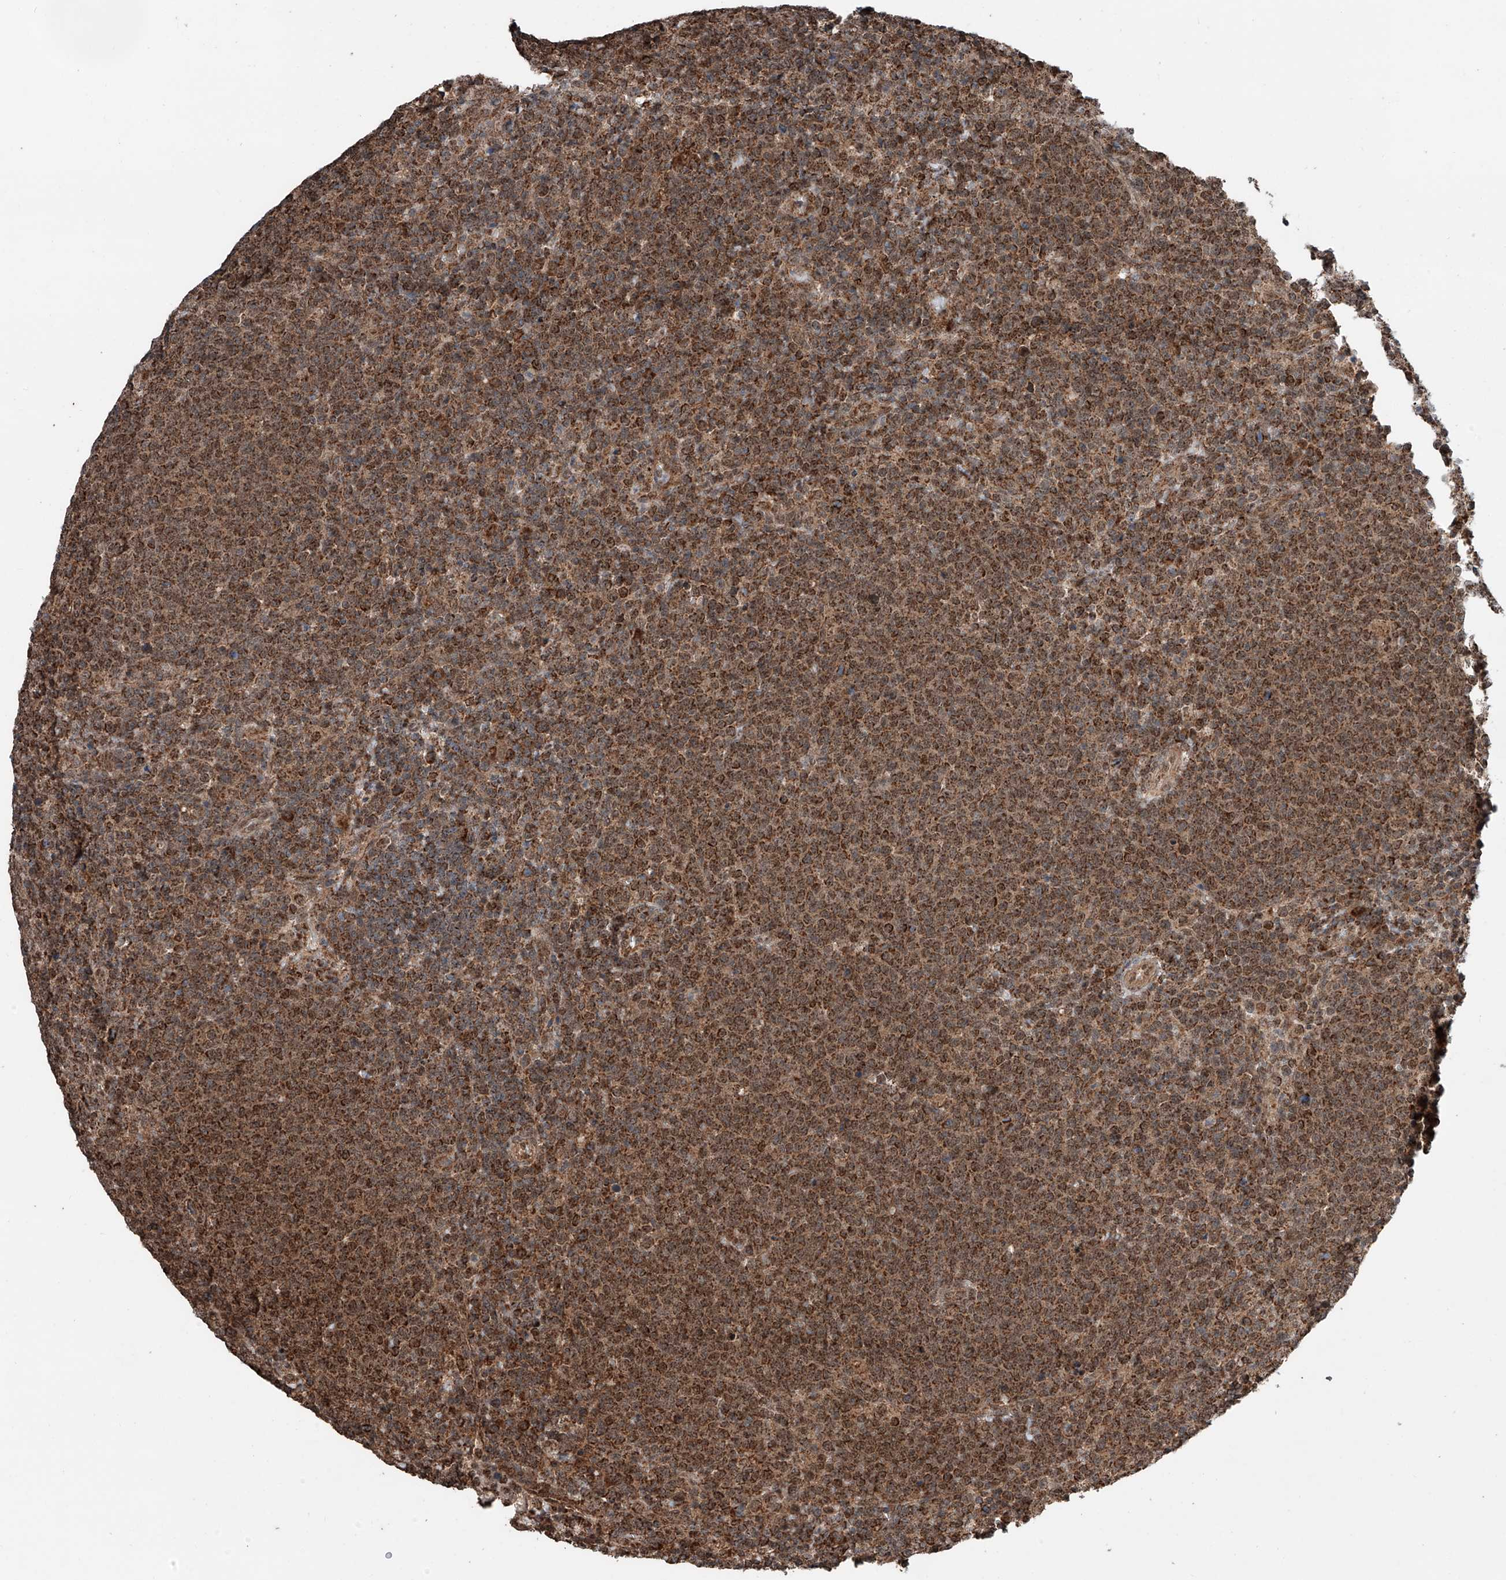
{"staining": {"intensity": "strong", "quantity": ">75%", "location": "cytoplasmic/membranous"}, "tissue": "lymphoma", "cell_type": "Tumor cells", "image_type": "cancer", "snomed": [{"axis": "morphology", "description": "Malignant lymphoma, non-Hodgkin's type, High grade"}, {"axis": "topography", "description": "Lymph node"}], "caption": "This image reveals immunohistochemistry staining of human malignant lymphoma, non-Hodgkin's type (high-grade), with high strong cytoplasmic/membranous positivity in about >75% of tumor cells.", "gene": "ZNF445", "patient": {"sex": "male", "age": 61}}